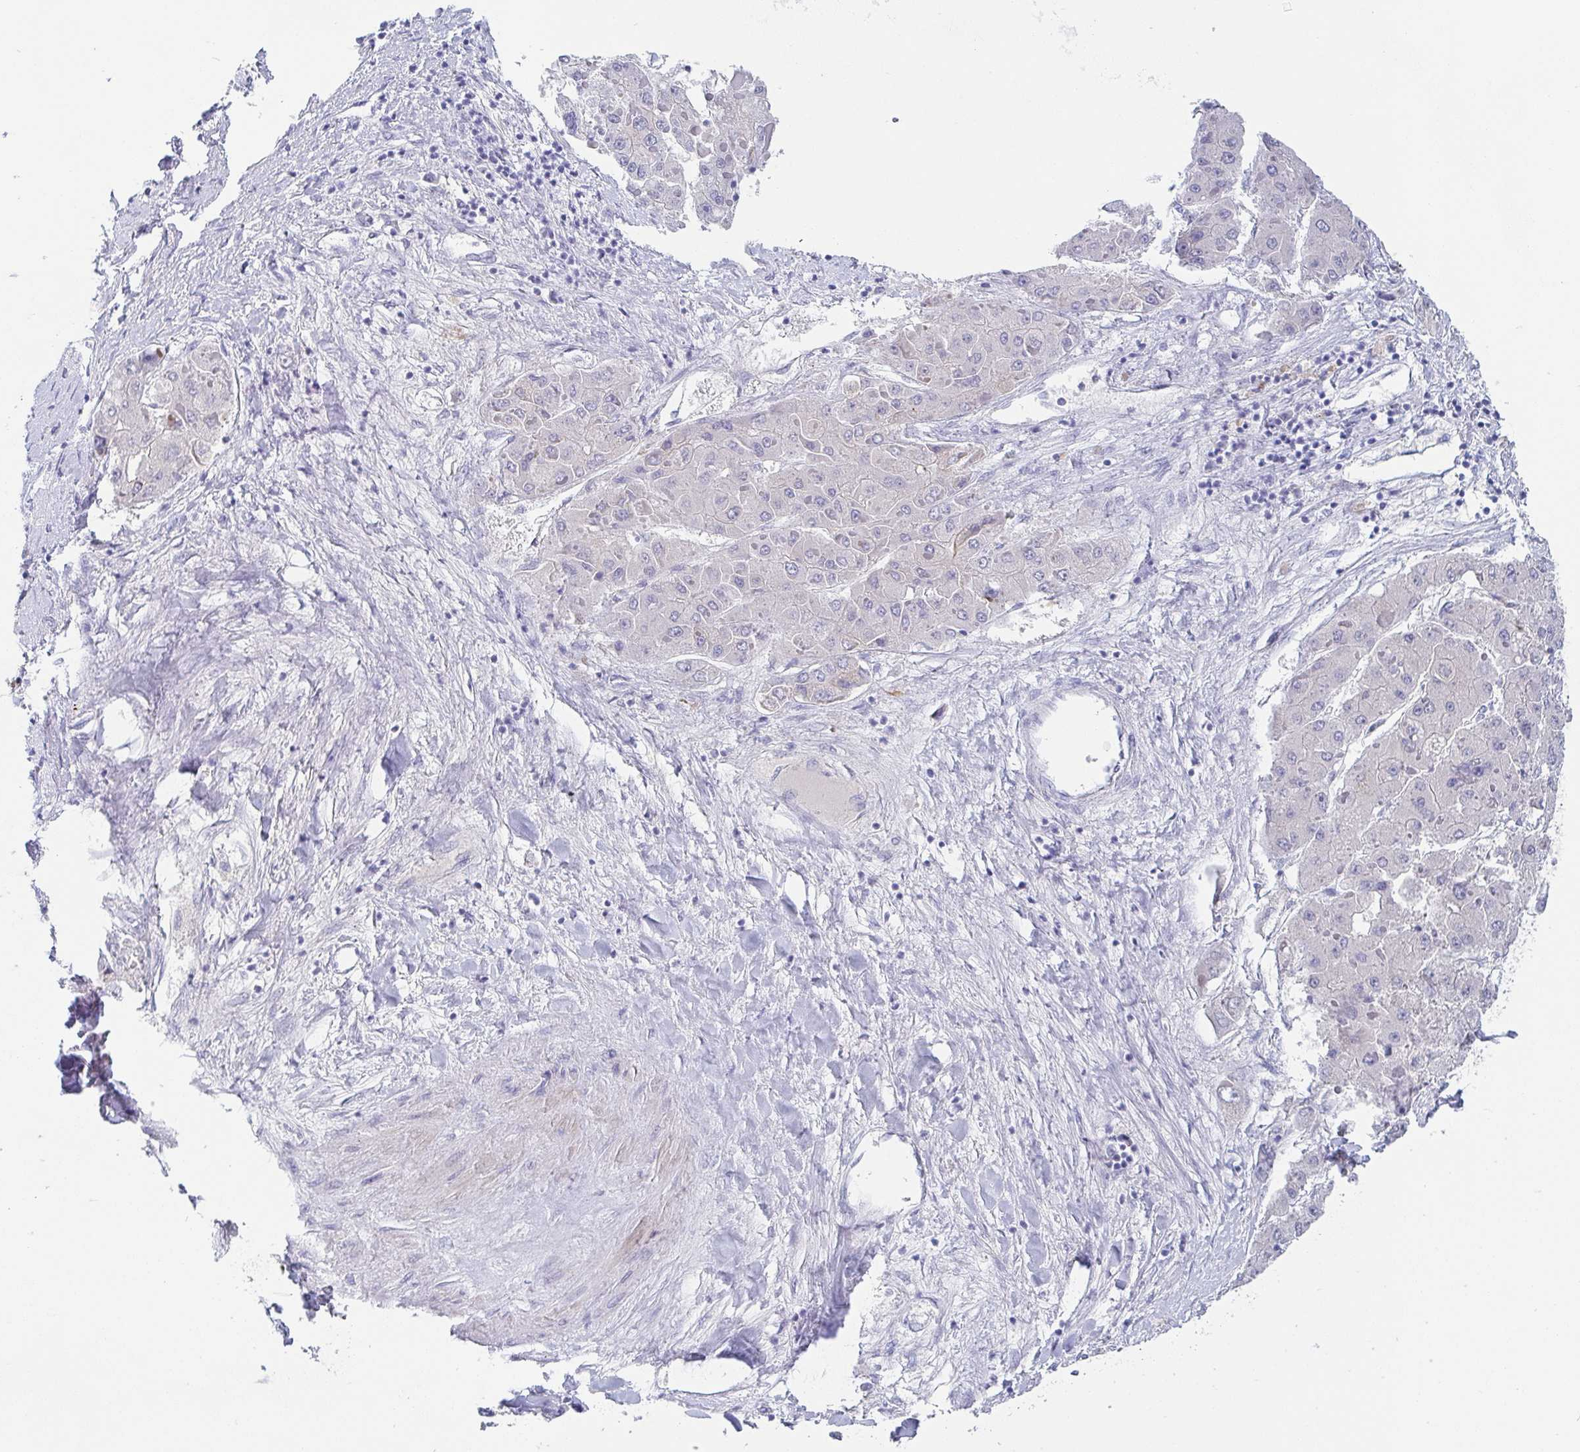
{"staining": {"intensity": "negative", "quantity": "none", "location": "none"}, "tissue": "liver cancer", "cell_type": "Tumor cells", "image_type": "cancer", "snomed": [{"axis": "morphology", "description": "Carcinoma, Hepatocellular, NOS"}, {"axis": "topography", "description": "Liver"}], "caption": "A photomicrograph of human liver hepatocellular carcinoma is negative for staining in tumor cells.", "gene": "RHOV", "patient": {"sex": "female", "age": 73}}